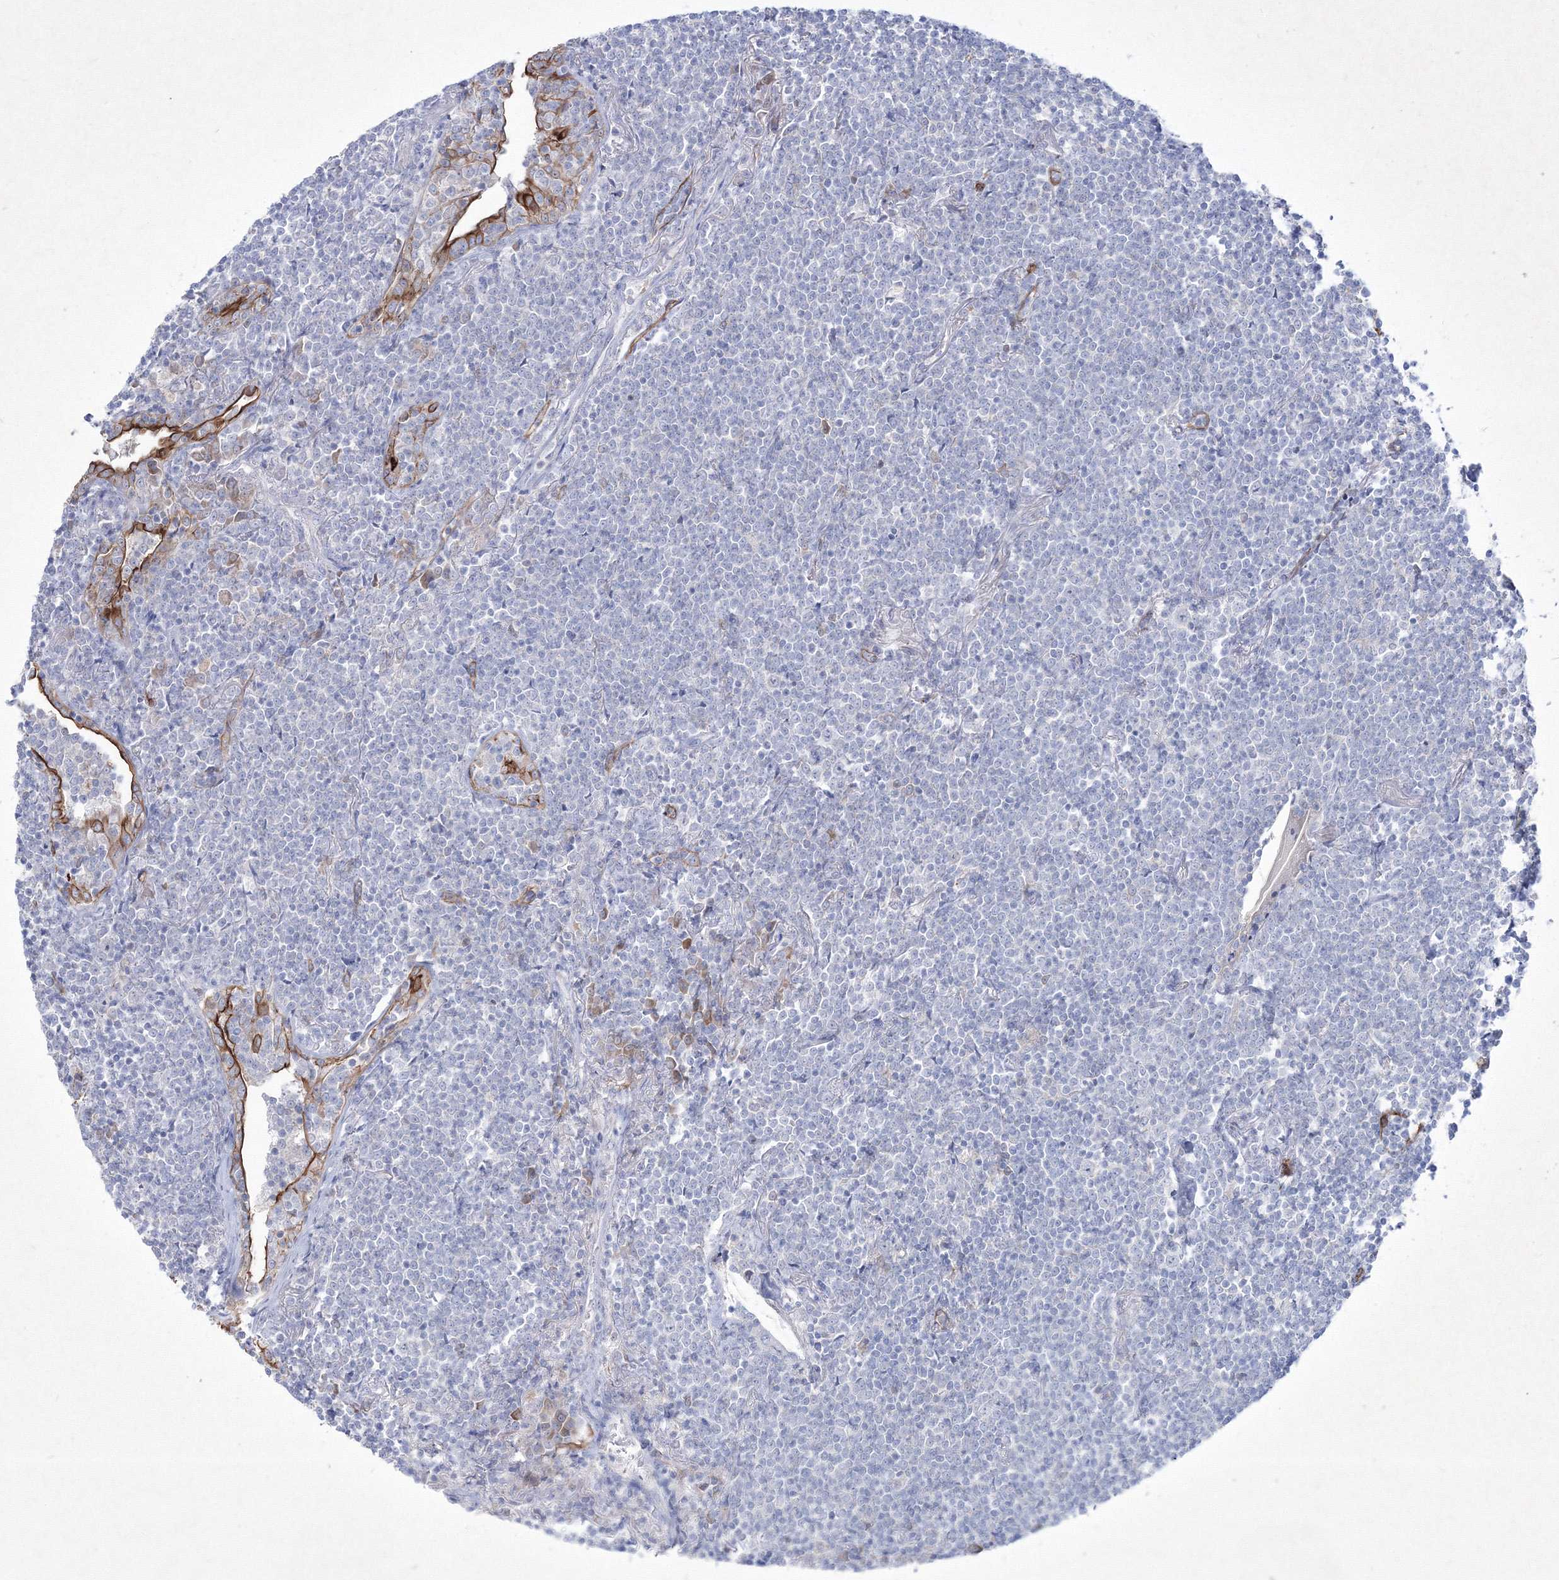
{"staining": {"intensity": "negative", "quantity": "none", "location": "none"}, "tissue": "lymphoma", "cell_type": "Tumor cells", "image_type": "cancer", "snomed": [{"axis": "morphology", "description": "Malignant lymphoma, non-Hodgkin's type, Low grade"}, {"axis": "topography", "description": "Lung"}], "caption": "Immunohistochemistry photomicrograph of neoplastic tissue: malignant lymphoma, non-Hodgkin's type (low-grade) stained with DAB (3,3'-diaminobenzidine) demonstrates no significant protein staining in tumor cells.", "gene": "TMEM139", "patient": {"sex": "female", "age": 71}}